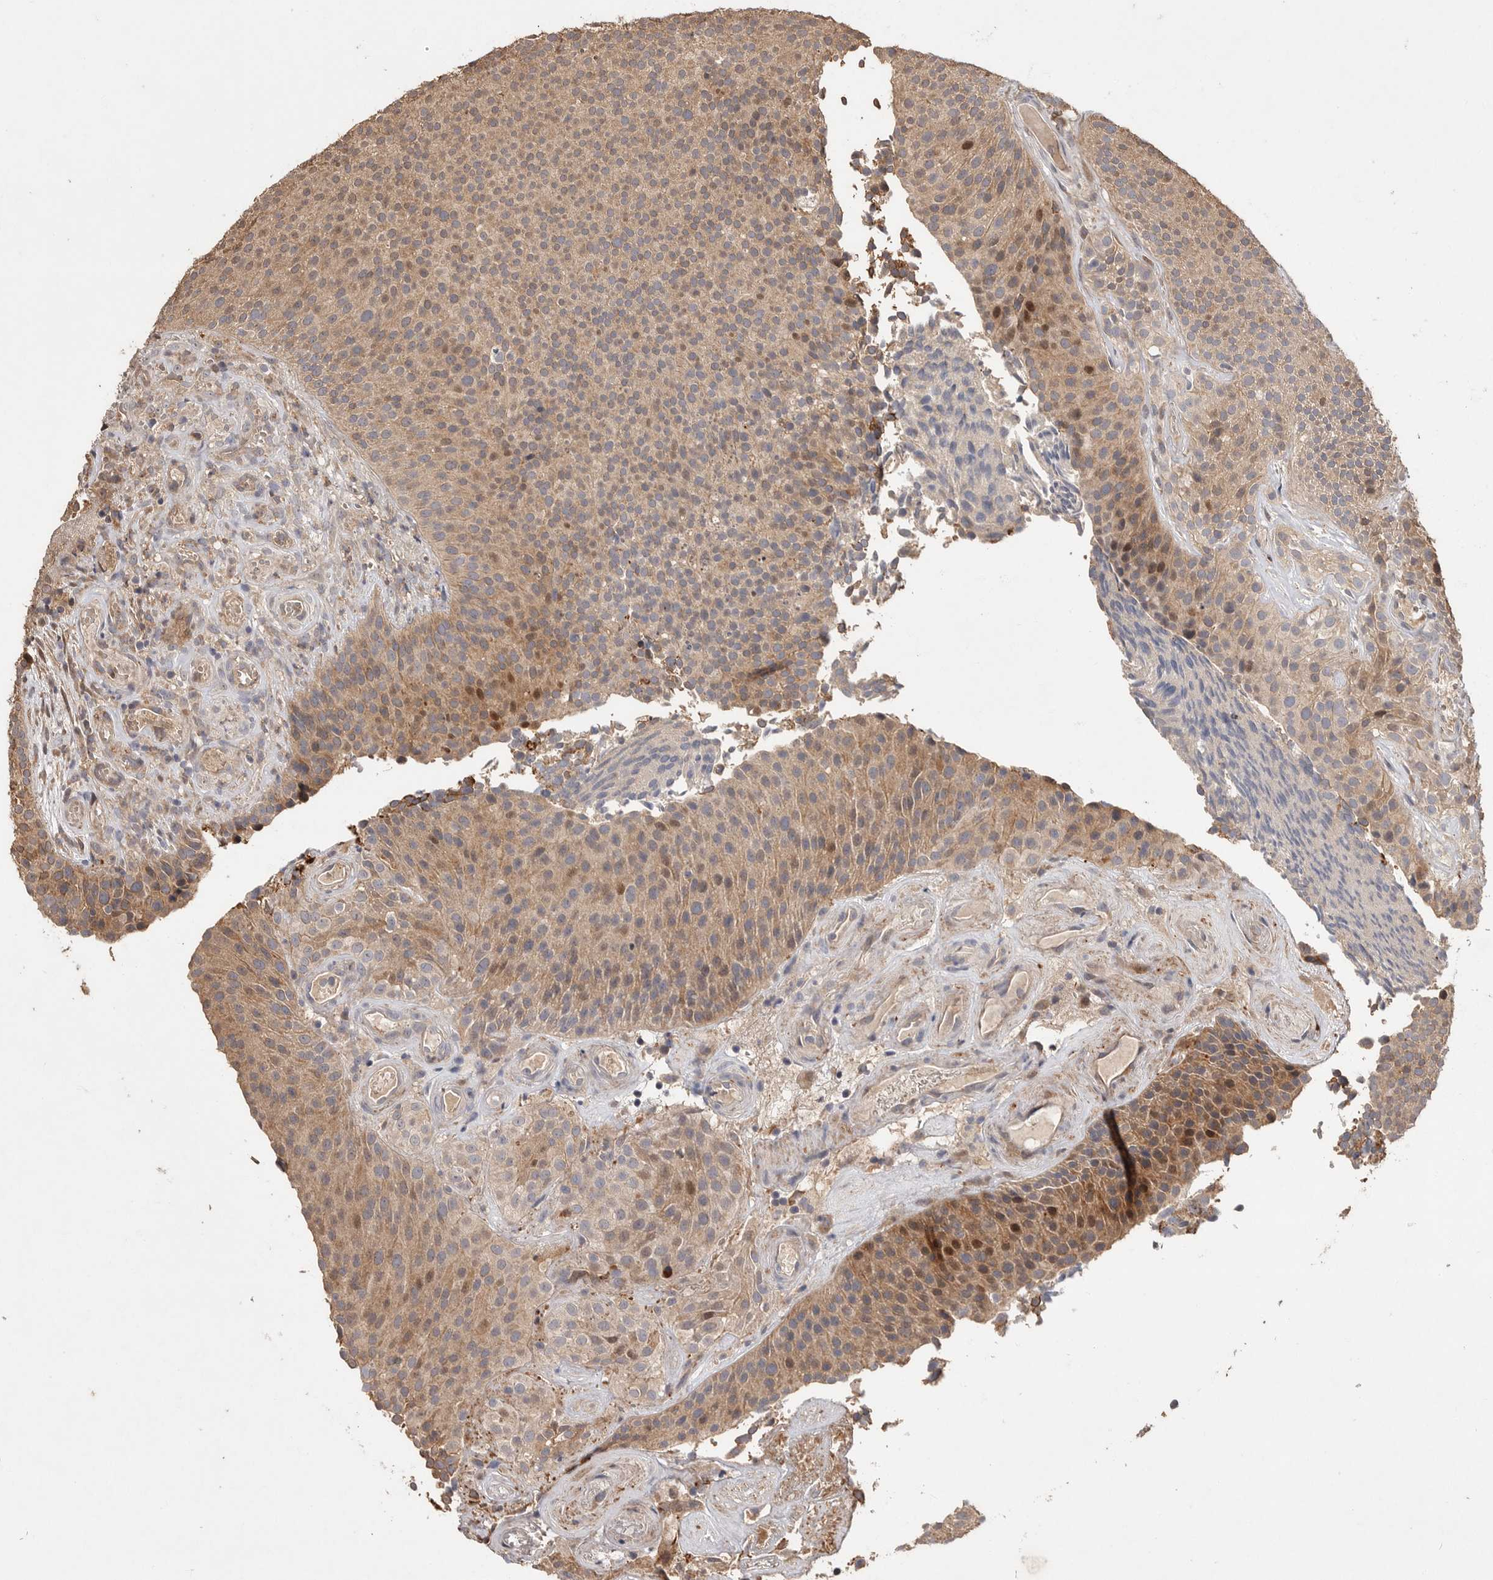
{"staining": {"intensity": "moderate", "quantity": ">75%", "location": "cytoplasmic/membranous,nuclear"}, "tissue": "urothelial cancer", "cell_type": "Tumor cells", "image_type": "cancer", "snomed": [{"axis": "morphology", "description": "Urothelial carcinoma, Low grade"}, {"axis": "topography", "description": "Urinary bladder"}], "caption": "Protein expression by immunohistochemistry demonstrates moderate cytoplasmic/membranous and nuclear expression in approximately >75% of tumor cells in low-grade urothelial carcinoma.", "gene": "VN1R4", "patient": {"sex": "male", "age": 86}}